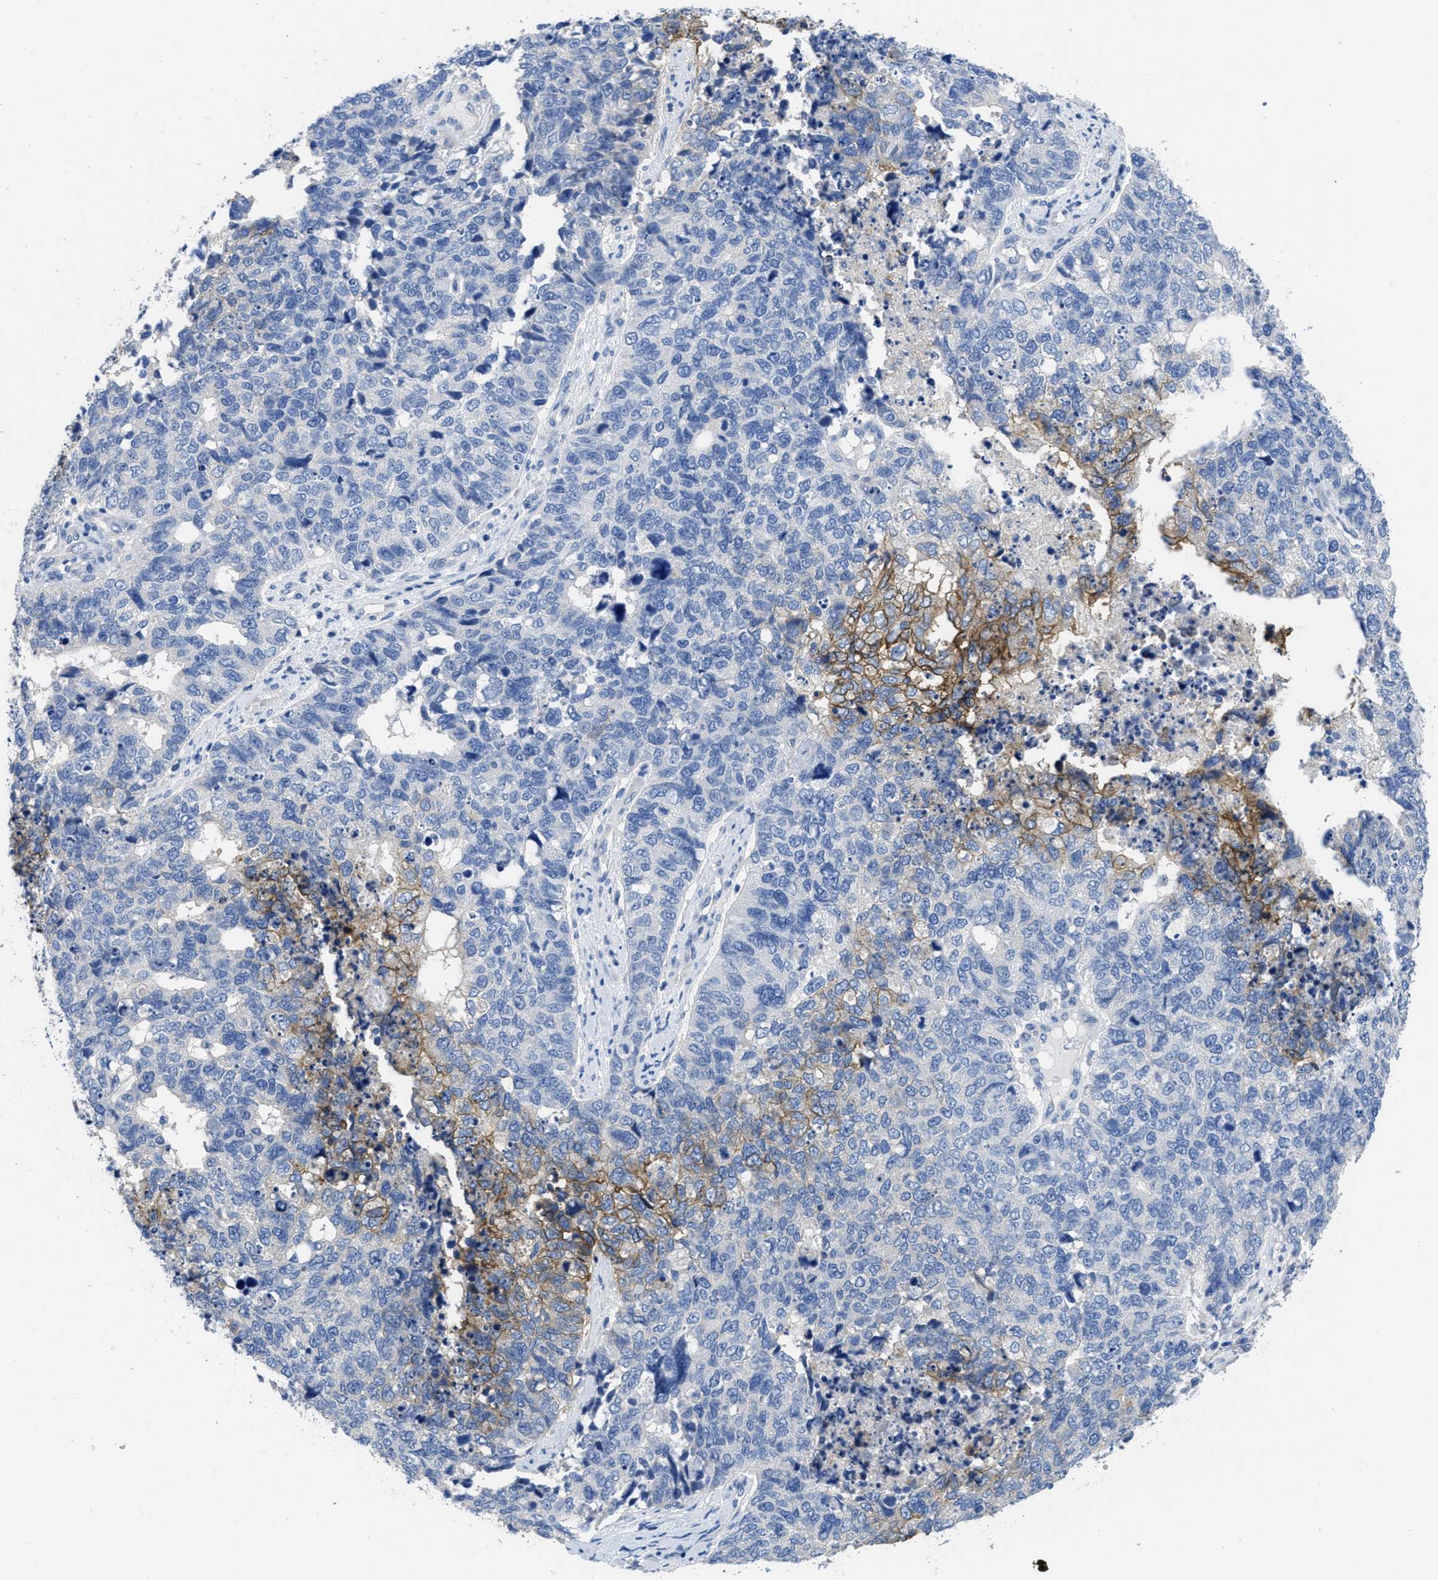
{"staining": {"intensity": "moderate", "quantity": "<25%", "location": "cytoplasmic/membranous"}, "tissue": "cervical cancer", "cell_type": "Tumor cells", "image_type": "cancer", "snomed": [{"axis": "morphology", "description": "Squamous cell carcinoma, NOS"}, {"axis": "topography", "description": "Cervix"}], "caption": "Immunohistochemistry (IHC) (DAB (3,3'-diaminobenzidine)) staining of human cervical squamous cell carcinoma reveals moderate cytoplasmic/membranous protein positivity in about <25% of tumor cells.", "gene": "CA9", "patient": {"sex": "female", "age": 63}}